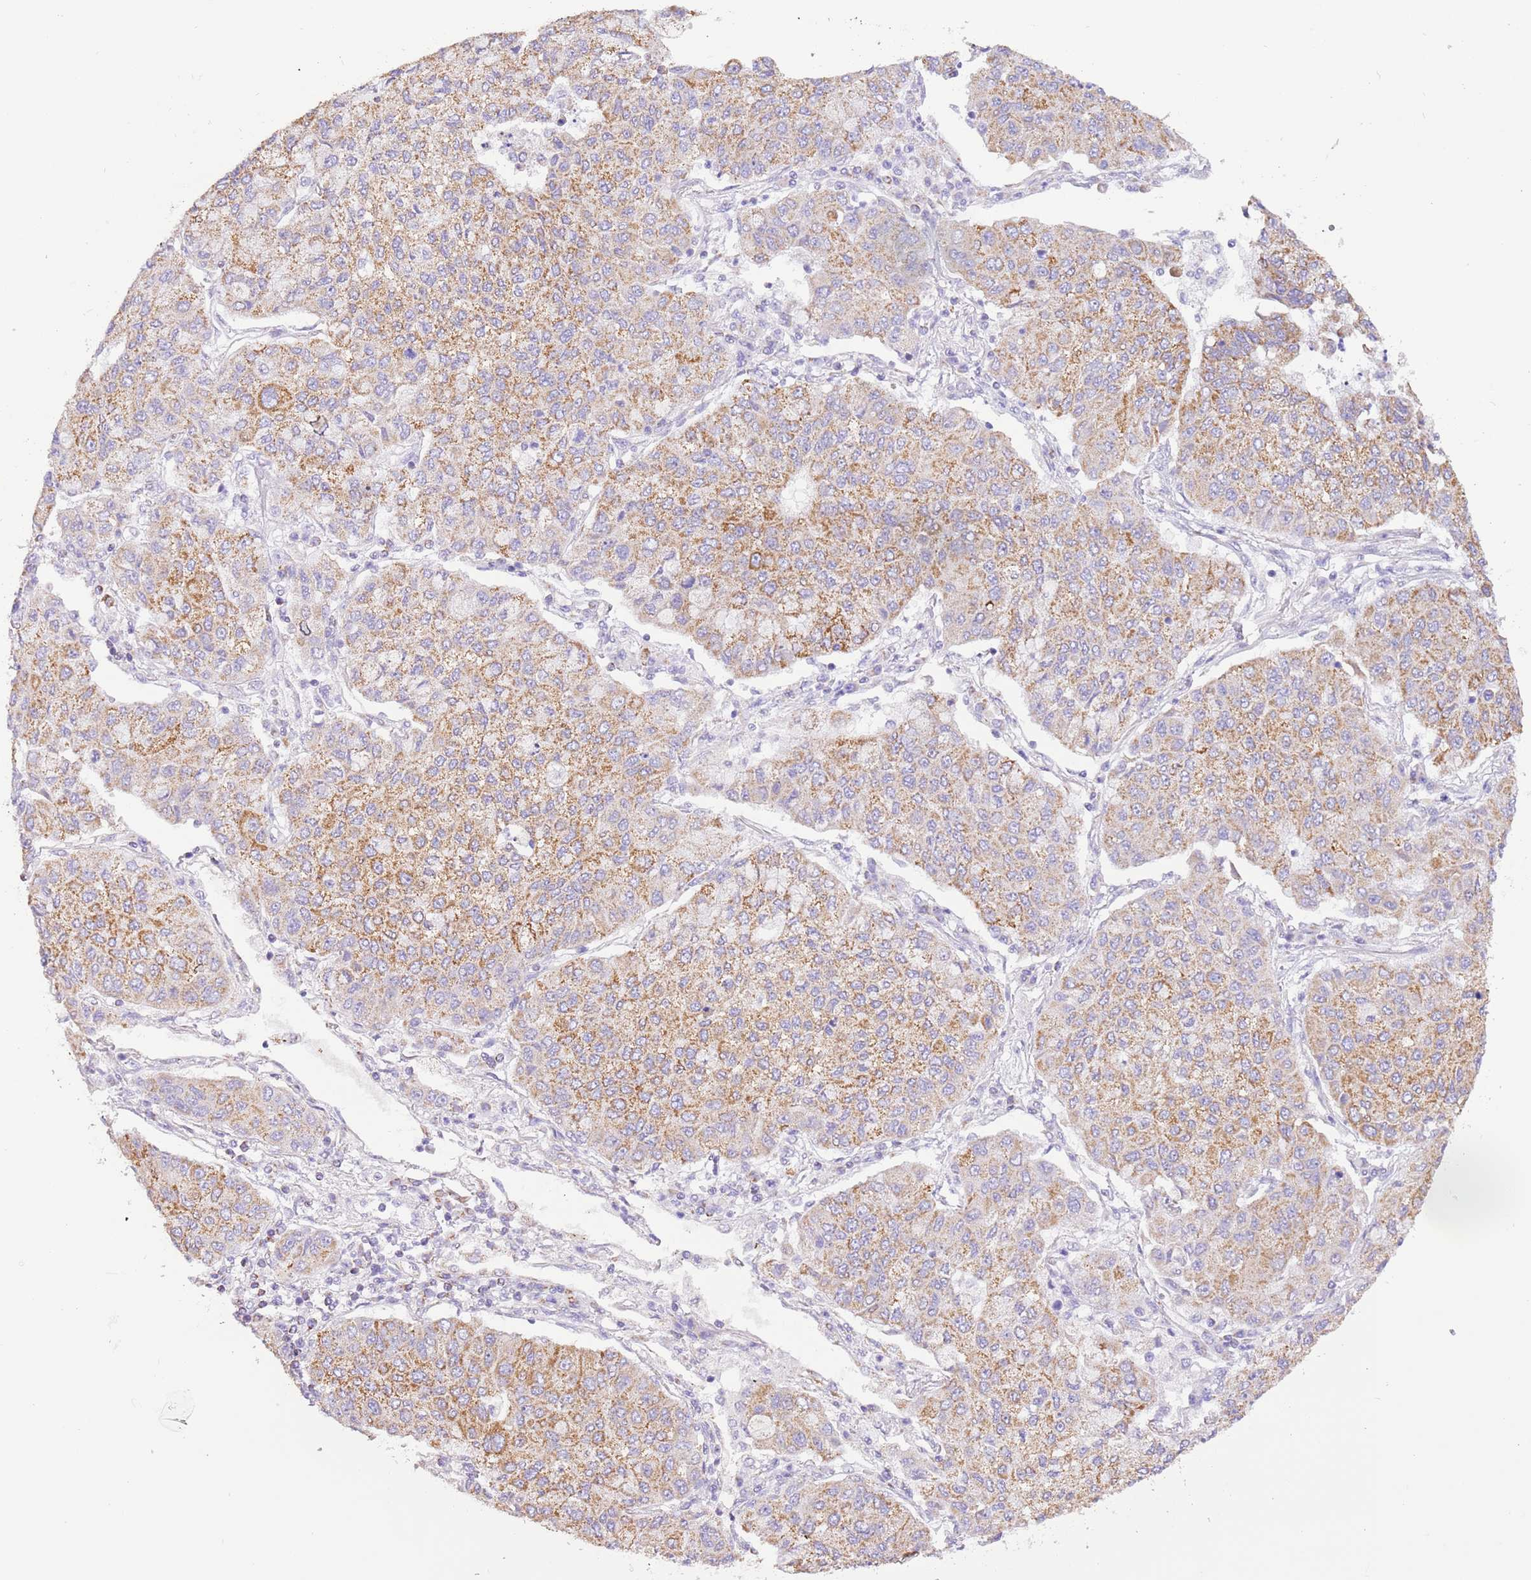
{"staining": {"intensity": "moderate", "quantity": ">75%", "location": "cytoplasmic/membranous"}, "tissue": "lung cancer", "cell_type": "Tumor cells", "image_type": "cancer", "snomed": [{"axis": "morphology", "description": "Squamous cell carcinoma, NOS"}, {"axis": "topography", "description": "Lung"}], "caption": "About >75% of tumor cells in human lung squamous cell carcinoma display moderate cytoplasmic/membranous protein positivity as visualized by brown immunohistochemical staining.", "gene": "SUCLG2", "patient": {"sex": "male", "age": 74}}